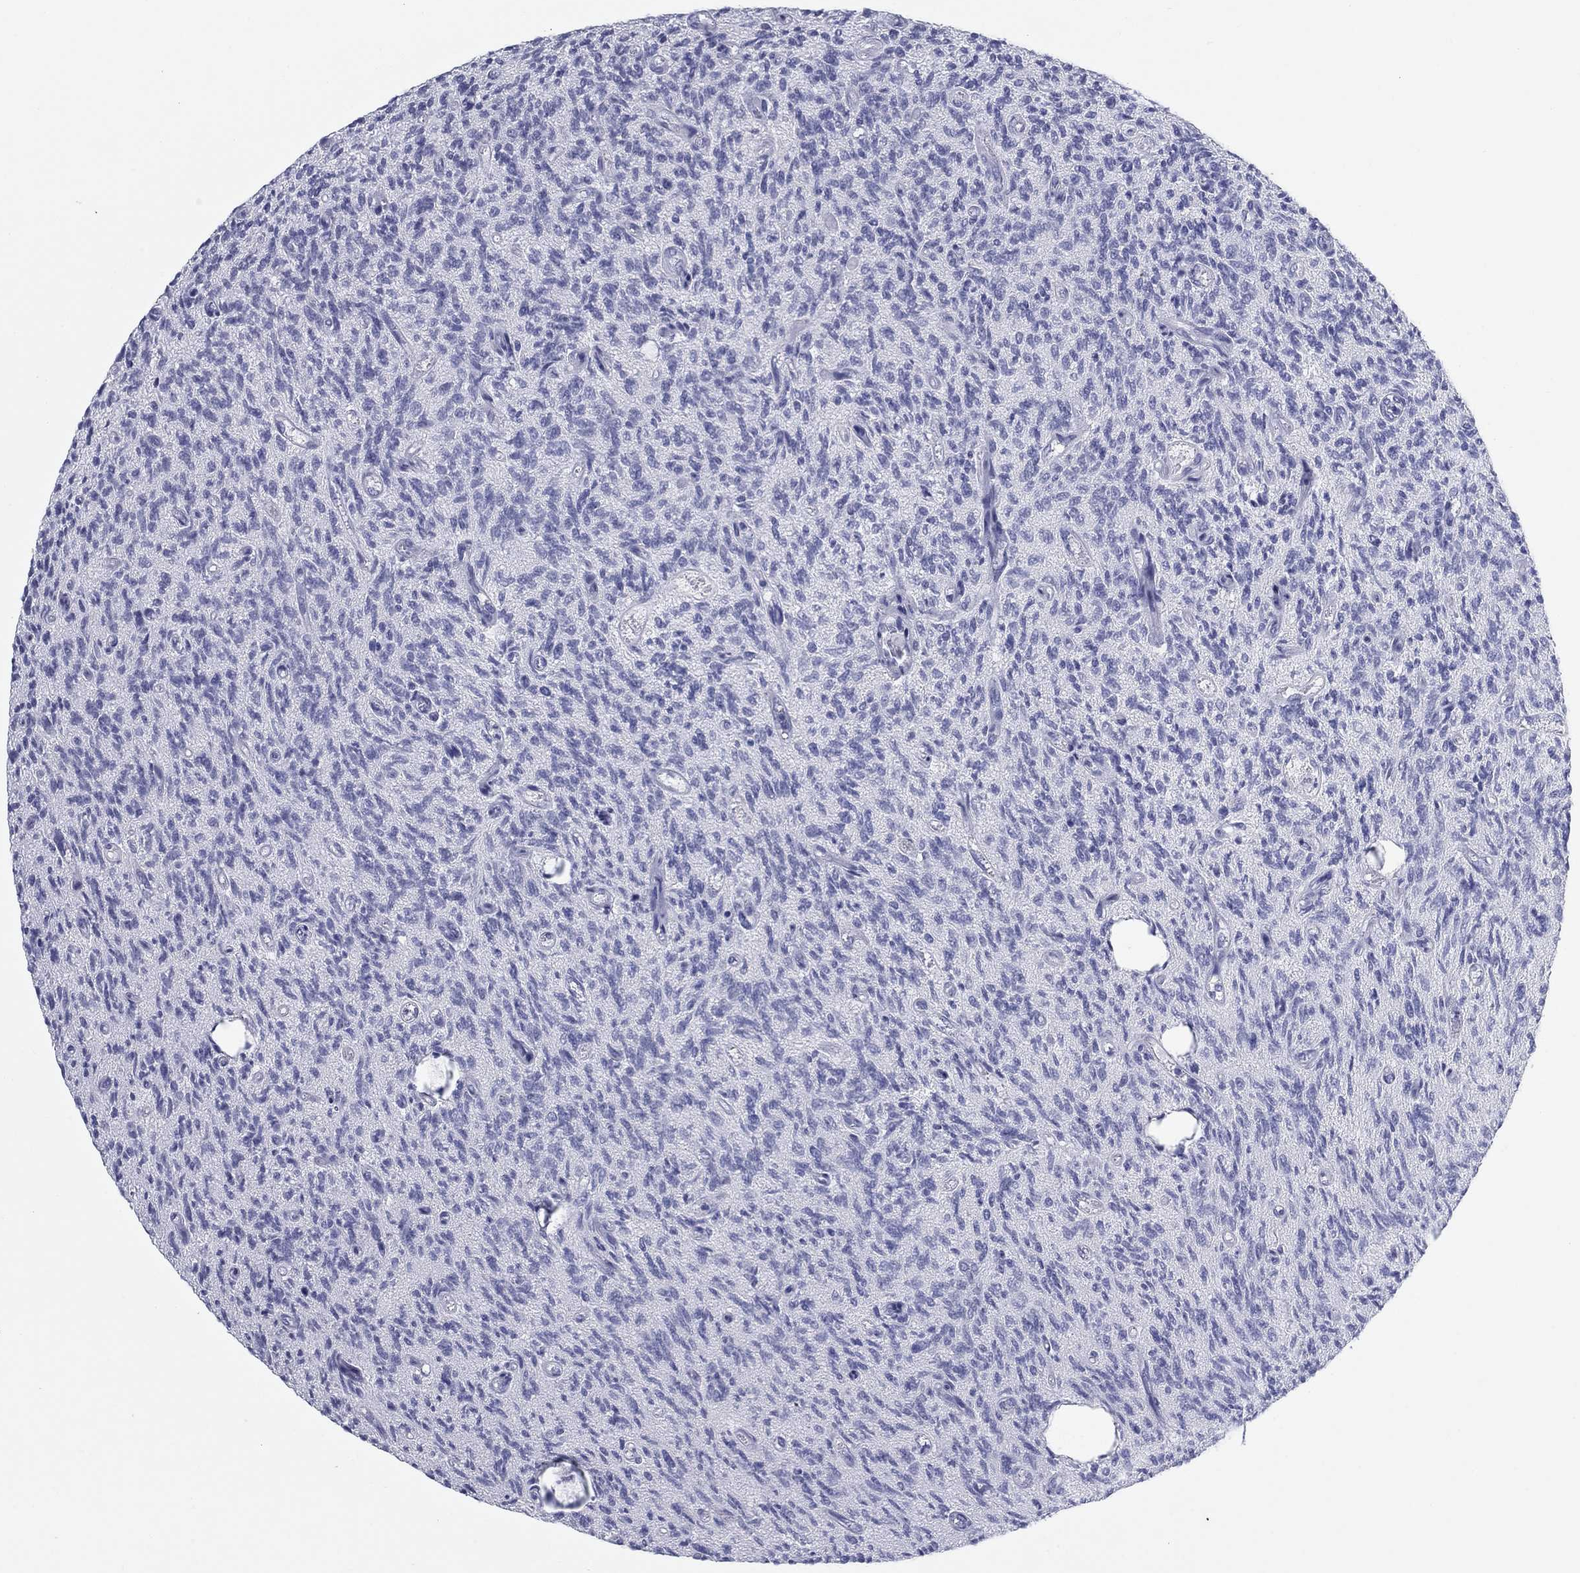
{"staining": {"intensity": "negative", "quantity": "none", "location": "none"}, "tissue": "glioma", "cell_type": "Tumor cells", "image_type": "cancer", "snomed": [{"axis": "morphology", "description": "Glioma, malignant, High grade"}, {"axis": "topography", "description": "Brain"}], "caption": "Immunohistochemical staining of human high-grade glioma (malignant) demonstrates no significant staining in tumor cells.", "gene": "KRT75", "patient": {"sex": "male", "age": 64}}